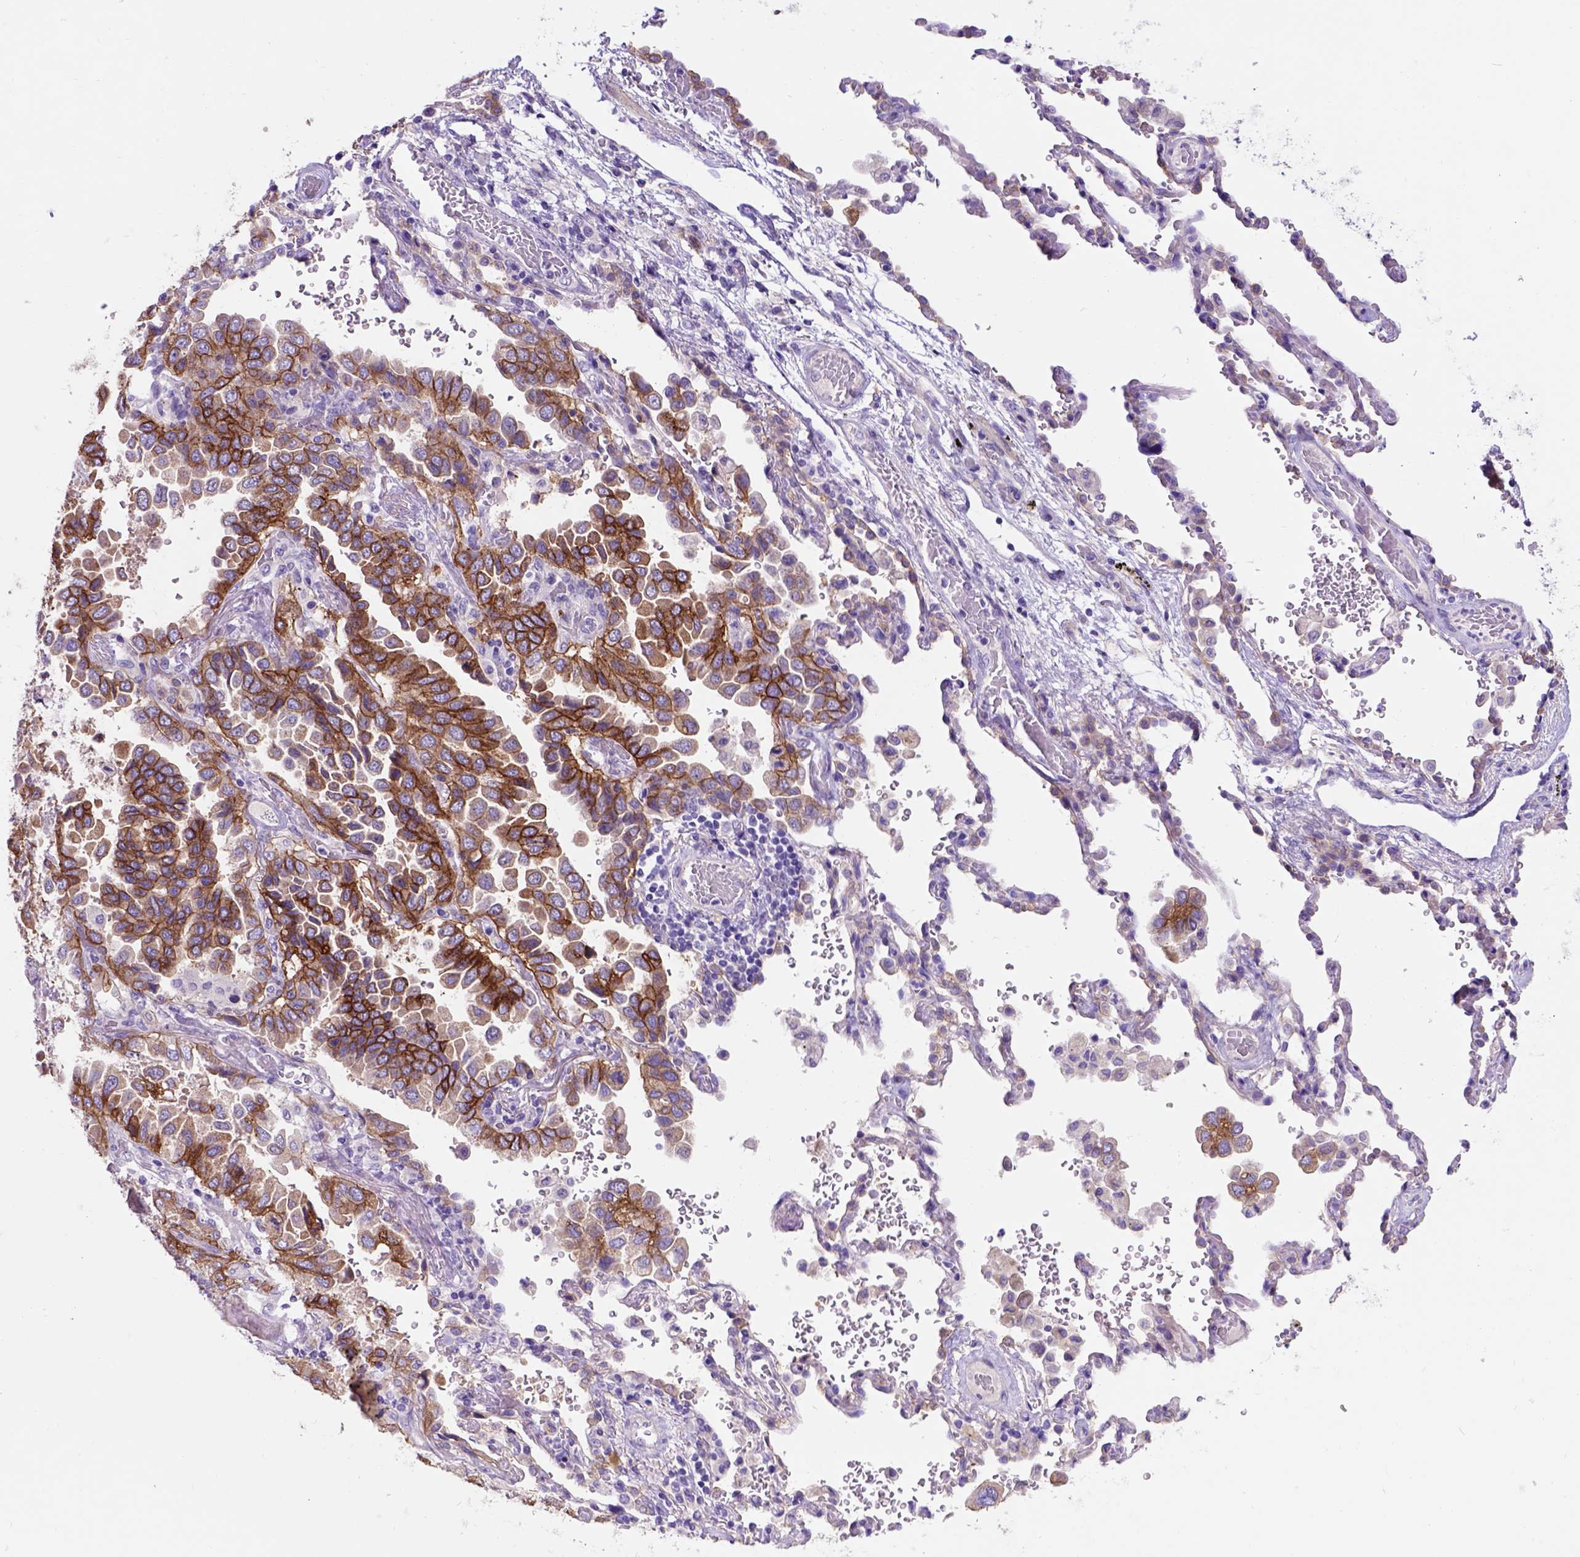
{"staining": {"intensity": "moderate", "quantity": ">75%", "location": "cytoplasmic/membranous"}, "tissue": "lung cancer", "cell_type": "Tumor cells", "image_type": "cancer", "snomed": [{"axis": "morphology", "description": "Aneuploidy"}, {"axis": "morphology", "description": "Adenocarcinoma, NOS"}, {"axis": "morphology", "description": "Adenocarcinoma, metastatic, NOS"}, {"axis": "topography", "description": "Lymph node"}, {"axis": "topography", "description": "Lung"}], "caption": "Immunohistochemistry image of neoplastic tissue: lung cancer stained using IHC shows medium levels of moderate protein expression localized specifically in the cytoplasmic/membranous of tumor cells, appearing as a cytoplasmic/membranous brown color.", "gene": "EGFR", "patient": {"sex": "female", "age": 48}}